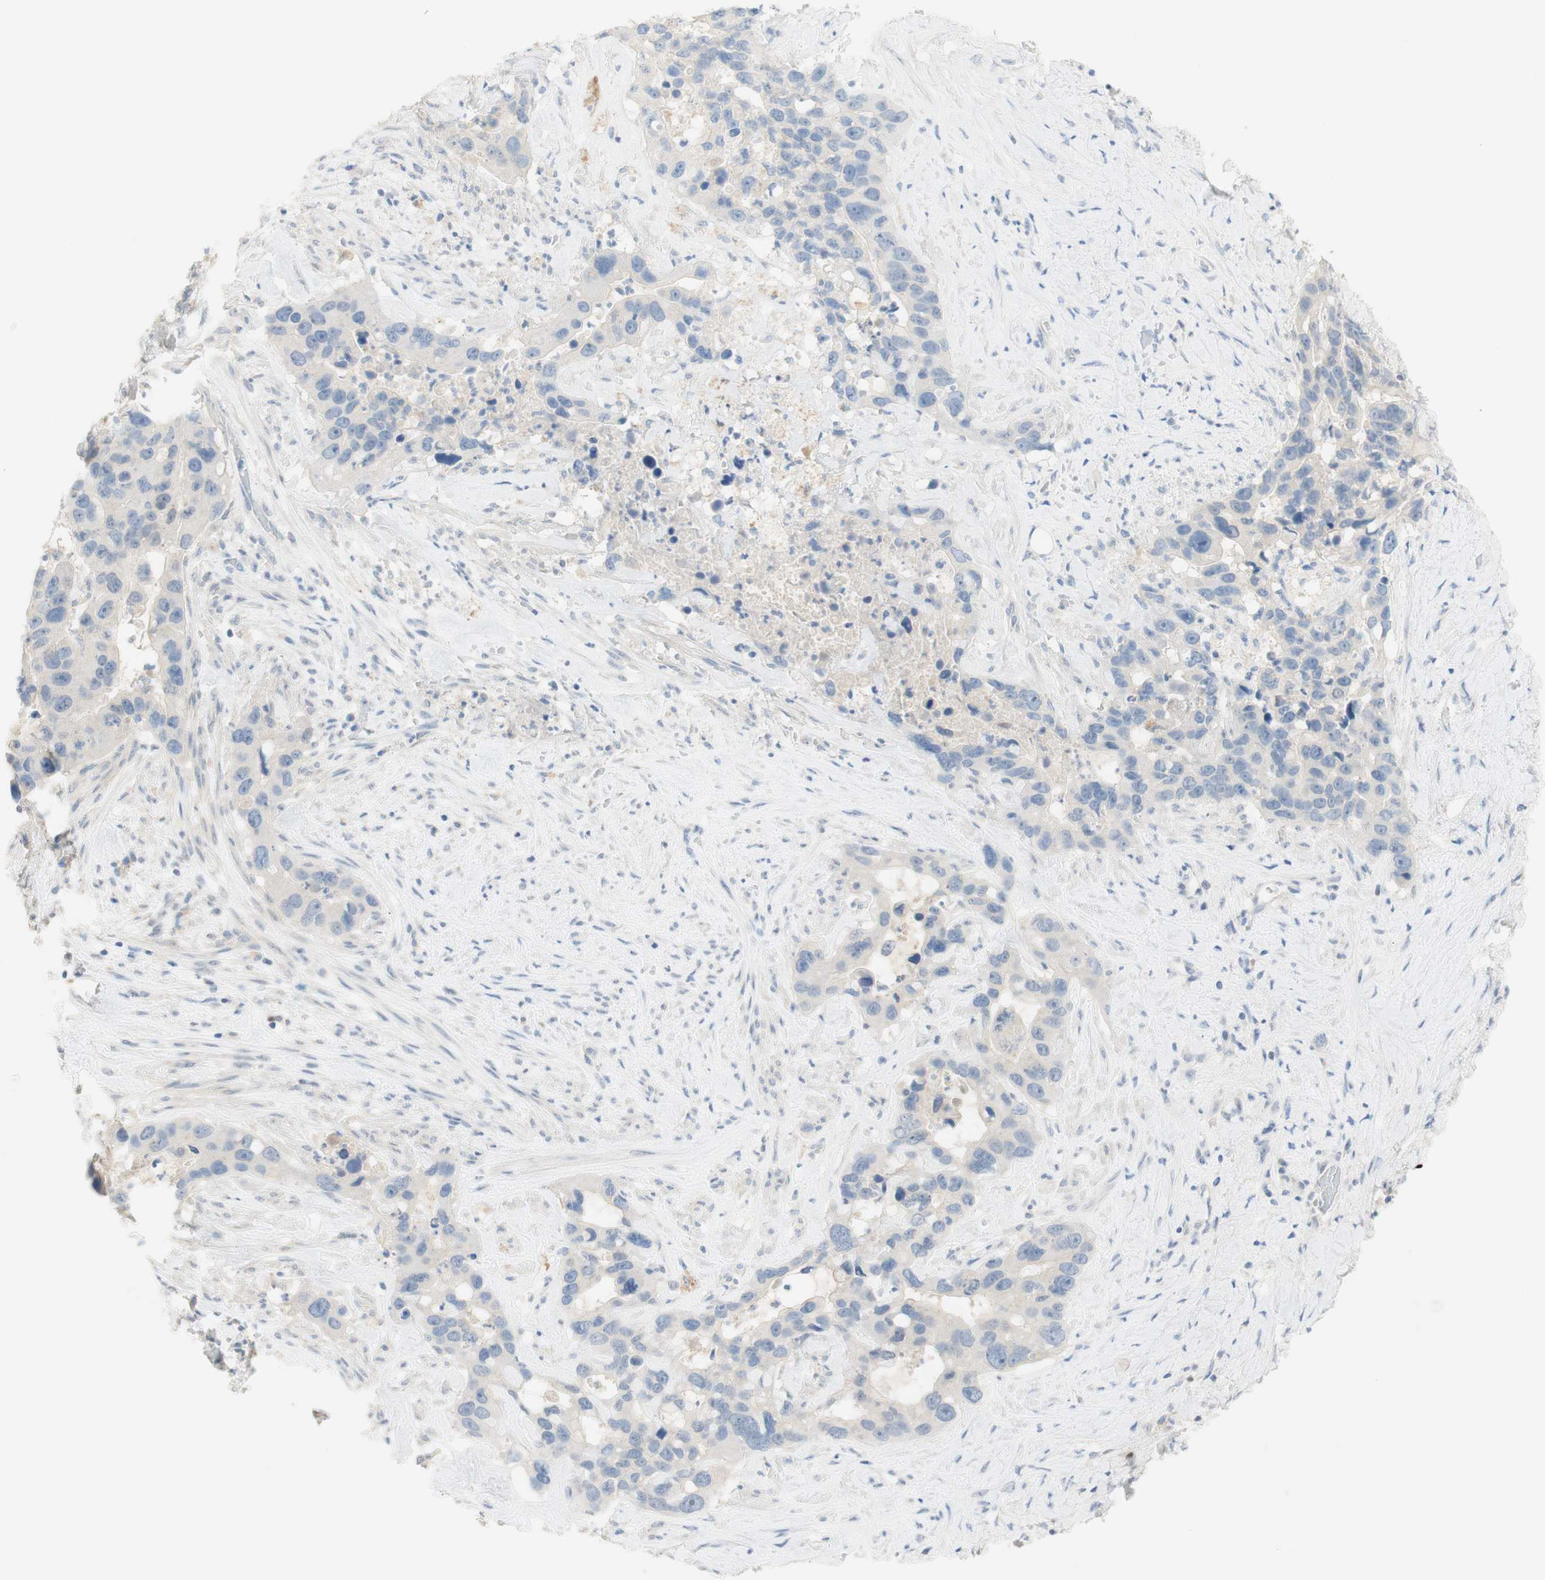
{"staining": {"intensity": "negative", "quantity": "none", "location": "none"}, "tissue": "liver cancer", "cell_type": "Tumor cells", "image_type": "cancer", "snomed": [{"axis": "morphology", "description": "Cholangiocarcinoma"}, {"axis": "topography", "description": "Liver"}], "caption": "DAB immunohistochemical staining of cholangiocarcinoma (liver) shows no significant positivity in tumor cells.", "gene": "SELENBP1", "patient": {"sex": "female", "age": 65}}